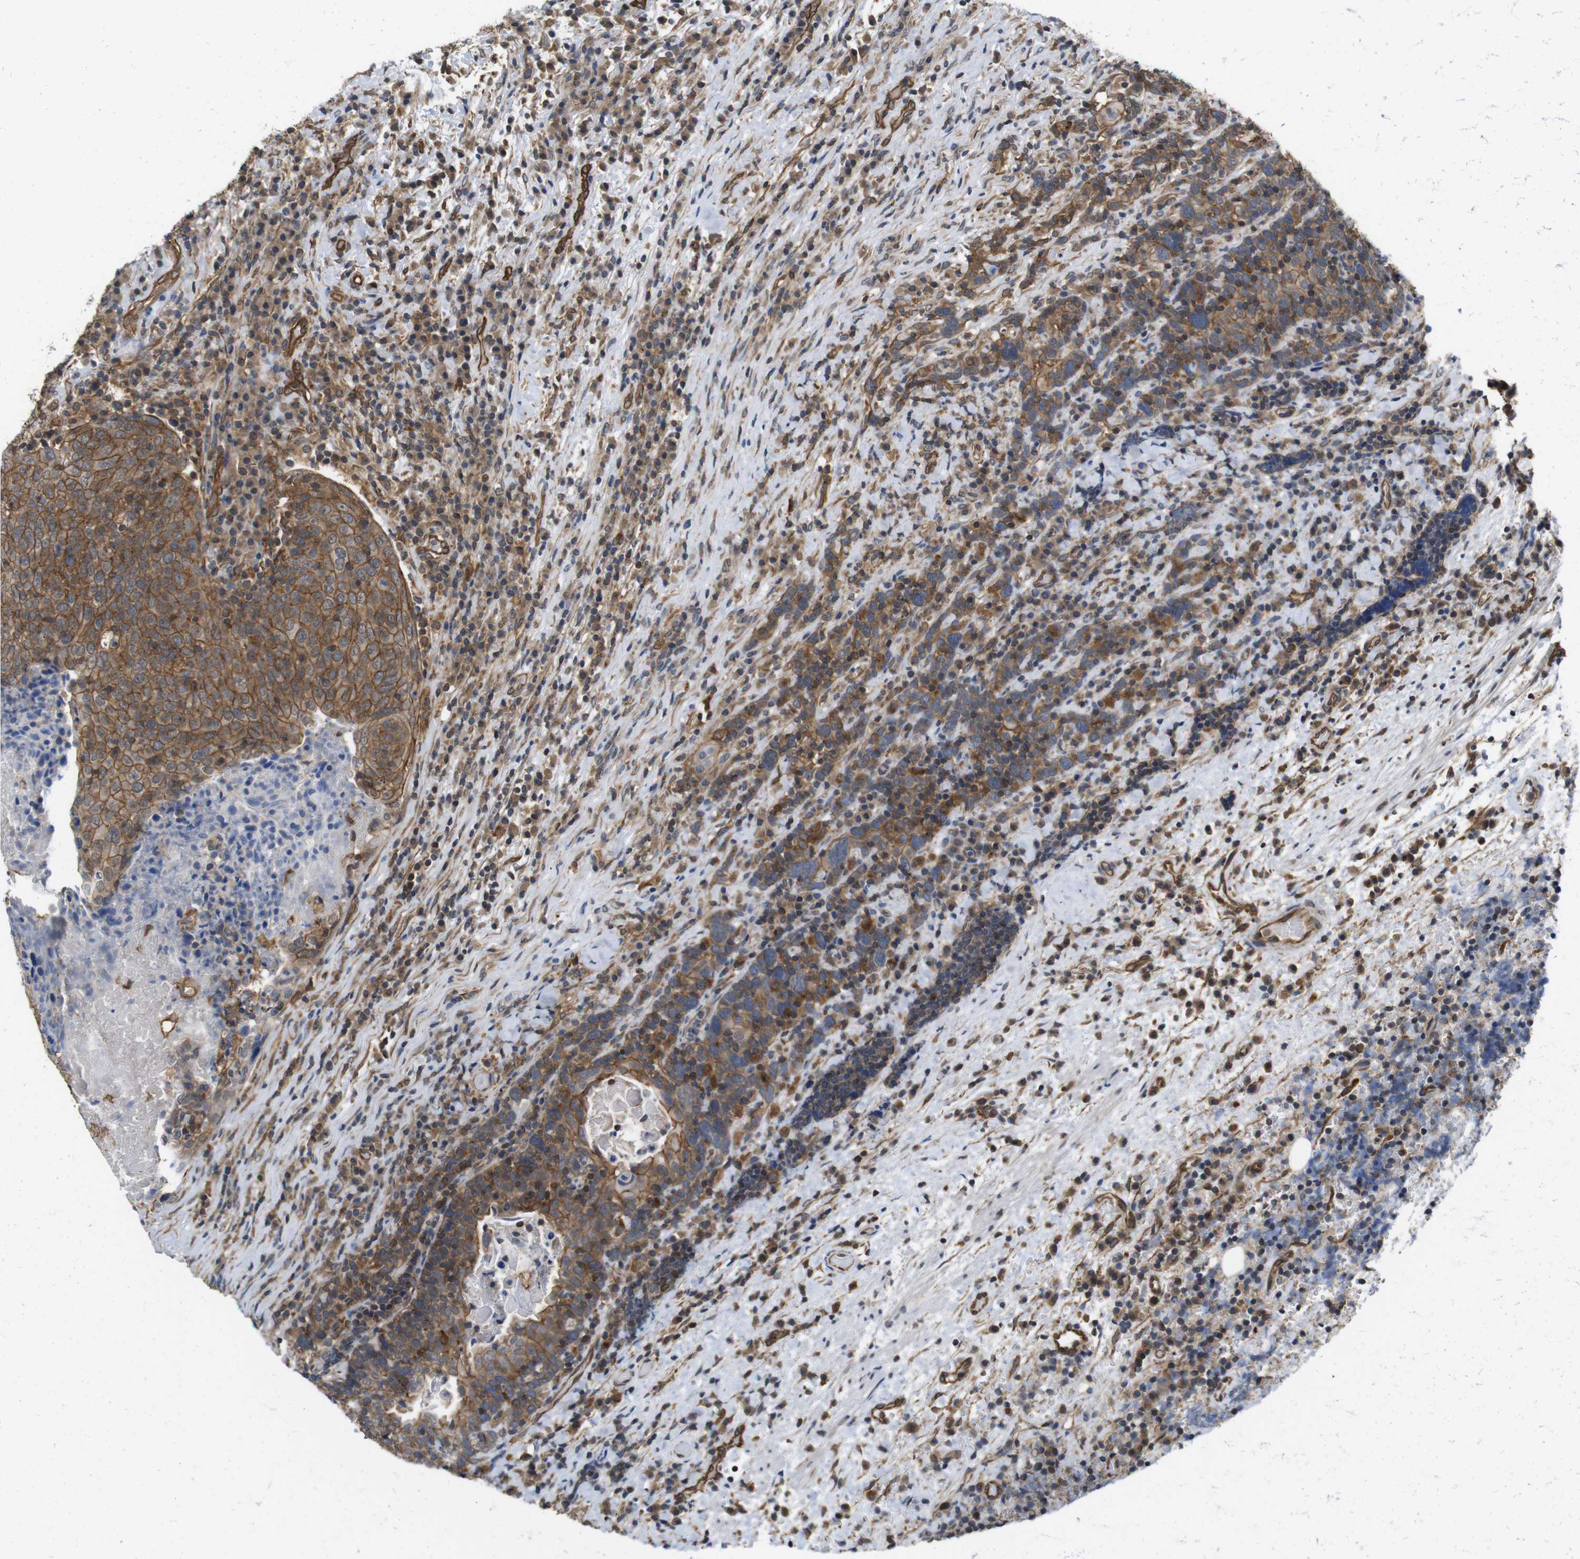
{"staining": {"intensity": "strong", "quantity": ">75%", "location": "cytoplasmic/membranous"}, "tissue": "head and neck cancer", "cell_type": "Tumor cells", "image_type": "cancer", "snomed": [{"axis": "morphology", "description": "Squamous cell carcinoma, NOS"}, {"axis": "morphology", "description": "Squamous cell carcinoma, metastatic, NOS"}, {"axis": "topography", "description": "Lymph node"}, {"axis": "topography", "description": "Head-Neck"}], "caption": "Strong cytoplasmic/membranous staining for a protein is appreciated in about >75% of tumor cells of head and neck cancer (metastatic squamous cell carcinoma) using IHC.", "gene": "ZDHHC5", "patient": {"sex": "male", "age": 62}}